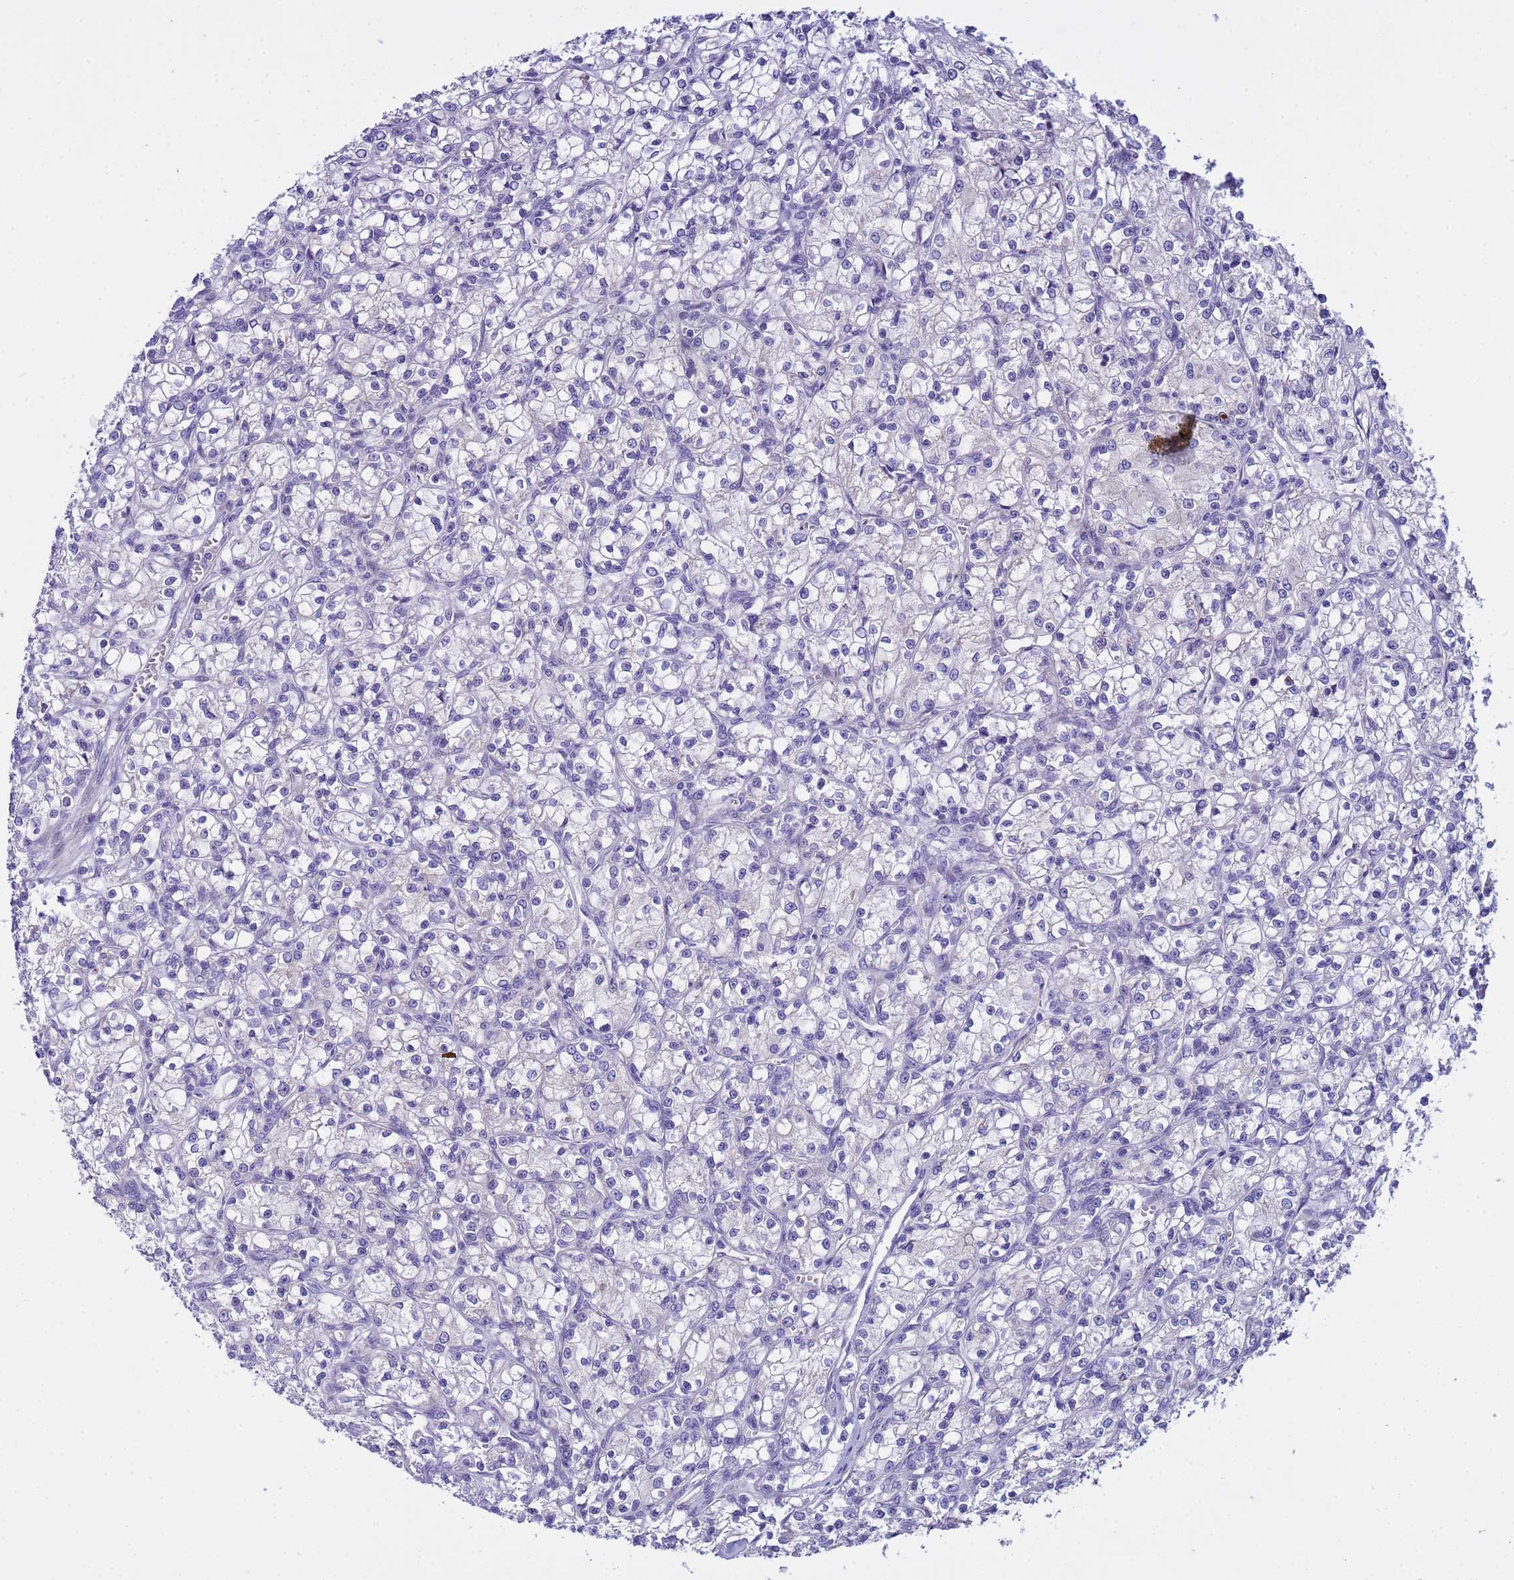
{"staining": {"intensity": "negative", "quantity": "none", "location": "none"}, "tissue": "renal cancer", "cell_type": "Tumor cells", "image_type": "cancer", "snomed": [{"axis": "morphology", "description": "Adenocarcinoma, NOS"}, {"axis": "topography", "description": "Kidney"}], "caption": "IHC micrograph of human adenocarcinoma (renal) stained for a protein (brown), which shows no expression in tumor cells. (DAB (3,3'-diaminobenzidine) immunohistochemistry visualized using brightfield microscopy, high magnification).", "gene": "IGSF11", "patient": {"sex": "female", "age": 59}}